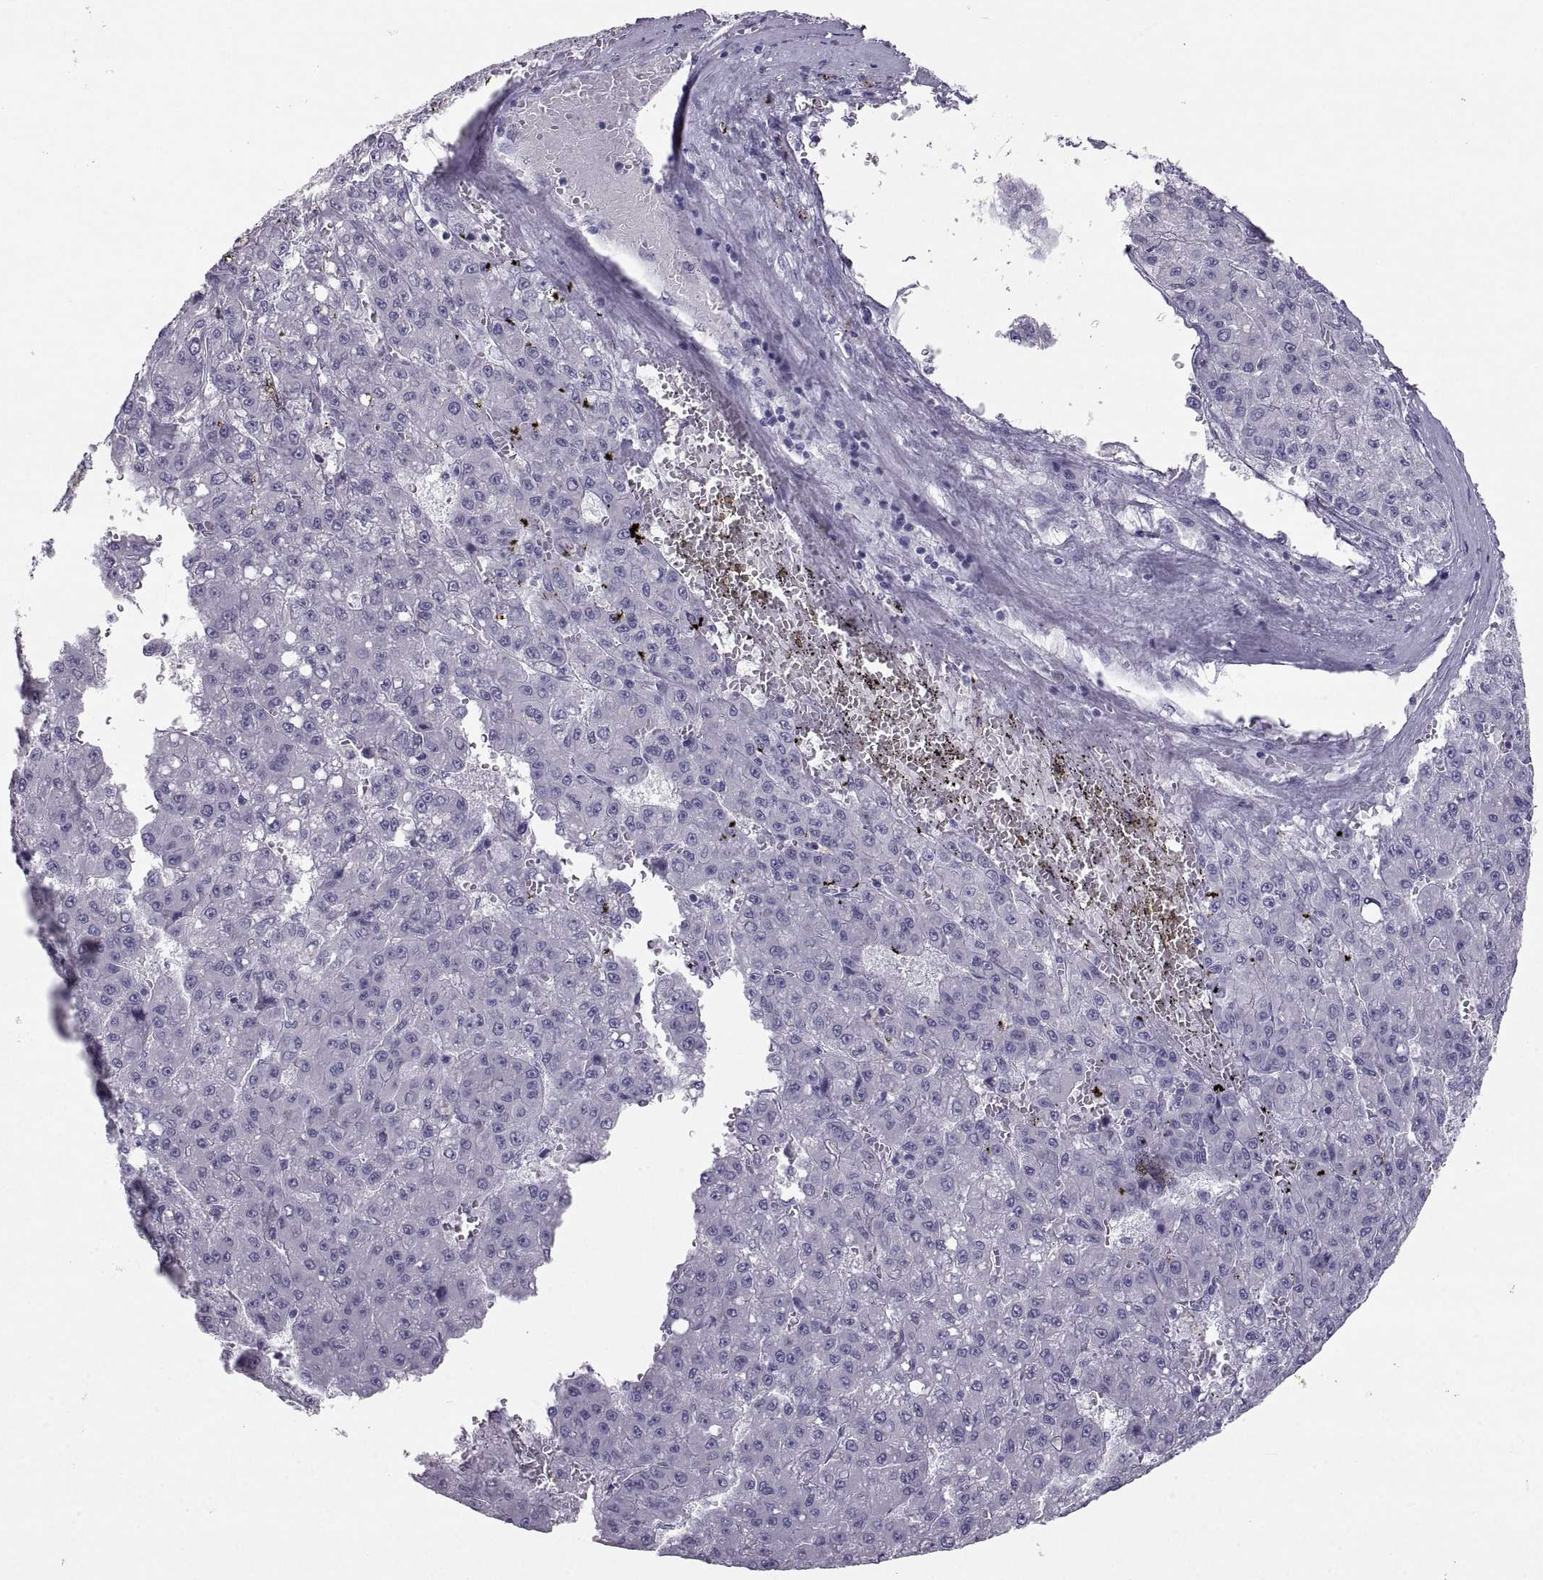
{"staining": {"intensity": "negative", "quantity": "none", "location": "none"}, "tissue": "liver cancer", "cell_type": "Tumor cells", "image_type": "cancer", "snomed": [{"axis": "morphology", "description": "Carcinoma, Hepatocellular, NOS"}, {"axis": "topography", "description": "Liver"}], "caption": "Tumor cells are negative for protein expression in human liver cancer.", "gene": "PCSK1N", "patient": {"sex": "male", "age": 70}}